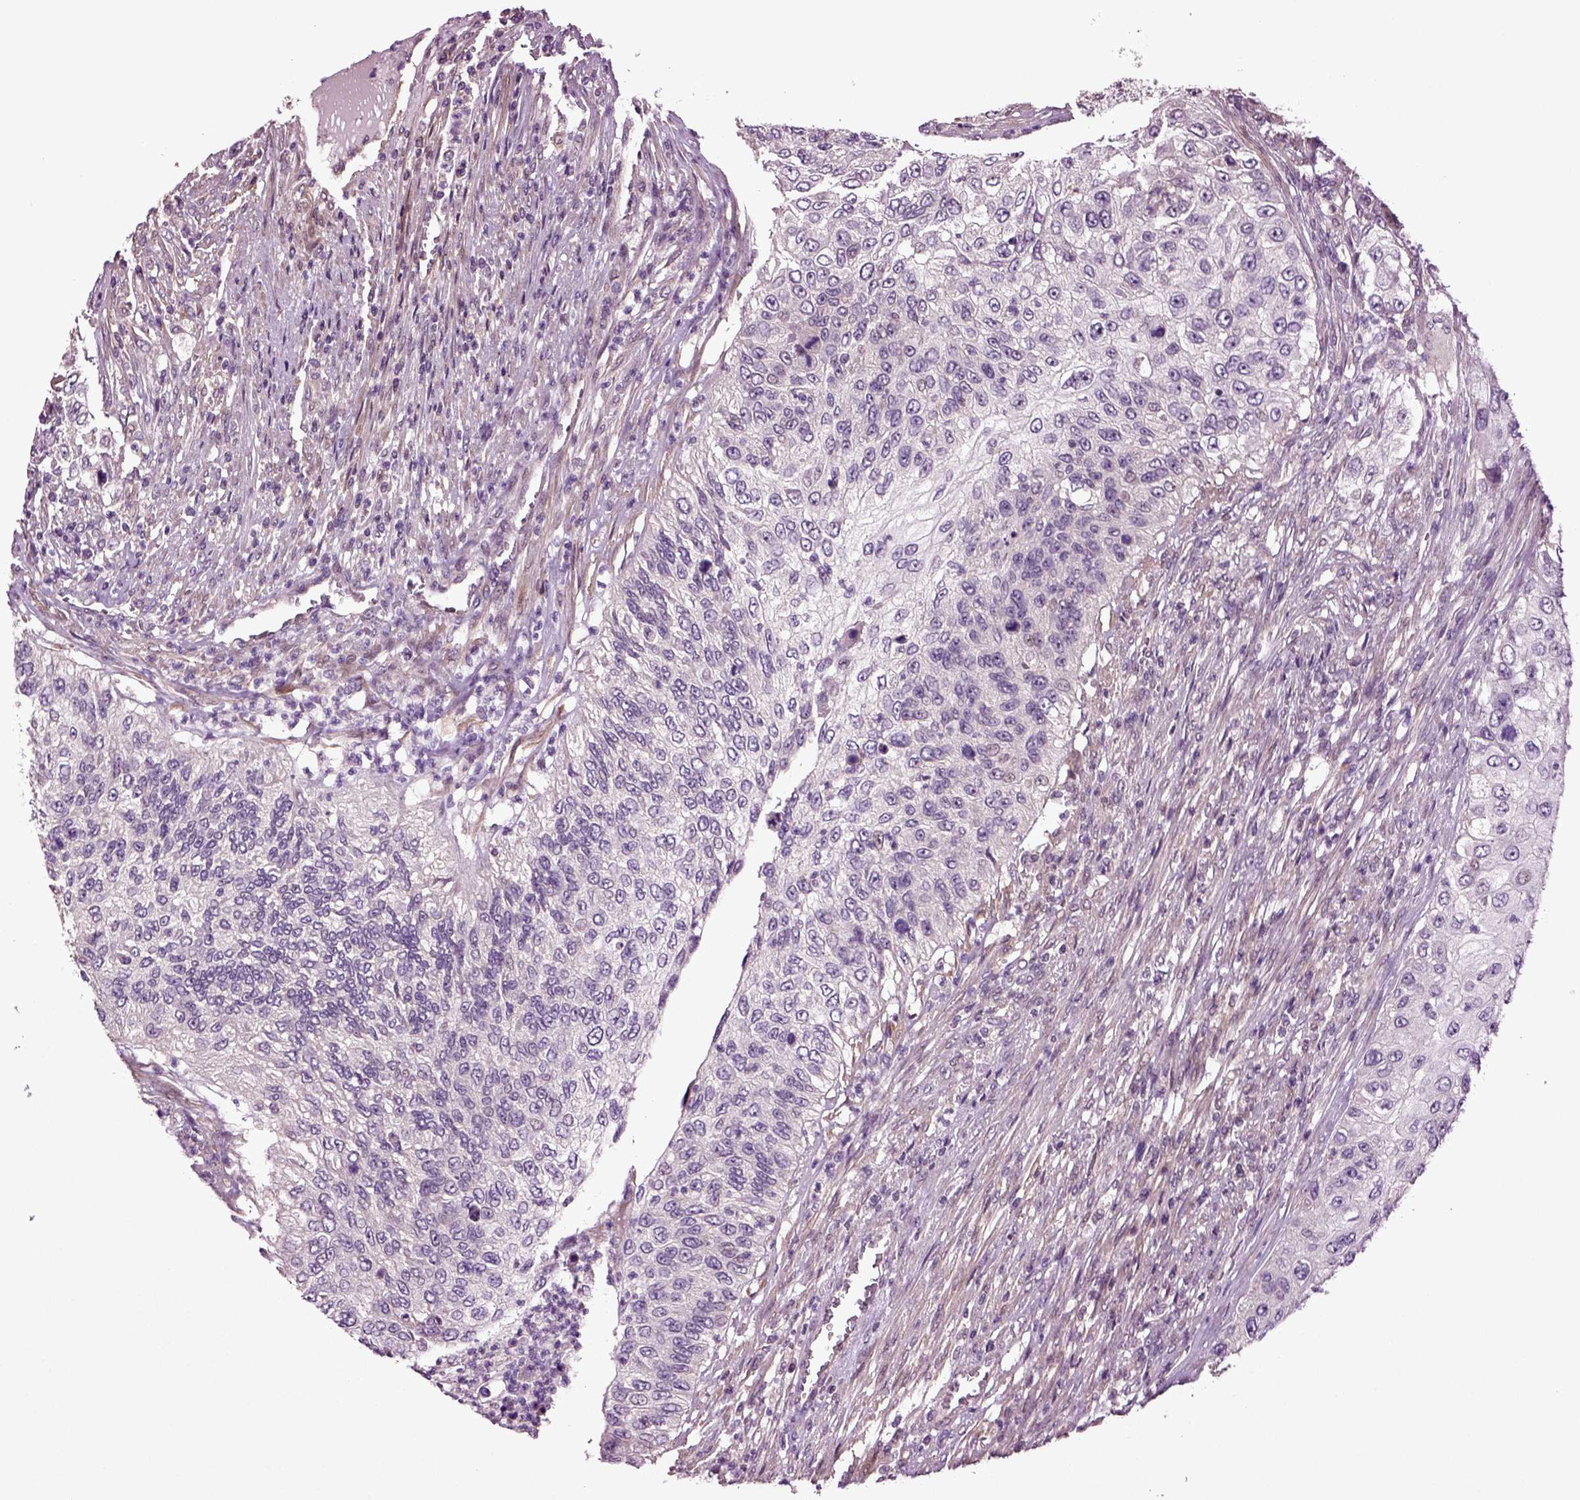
{"staining": {"intensity": "negative", "quantity": "none", "location": "none"}, "tissue": "urothelial cancer", "cell_type": "Tumor cells", "image_type": "cancer", "snomed": [{"axis": "morphology", "description": "Urothelial carcinoma, High grade"}, {"axis": "topography", "description": "Urinary bladder"}], "caption": "High power microscopy image of an immunohistochemistry micrograph of urothelial carcinoma (high-grade), revealing no significant positivity in tumor cells.", "gene": "HAGHL", "patient": {"sex": "female", "age": 60}}